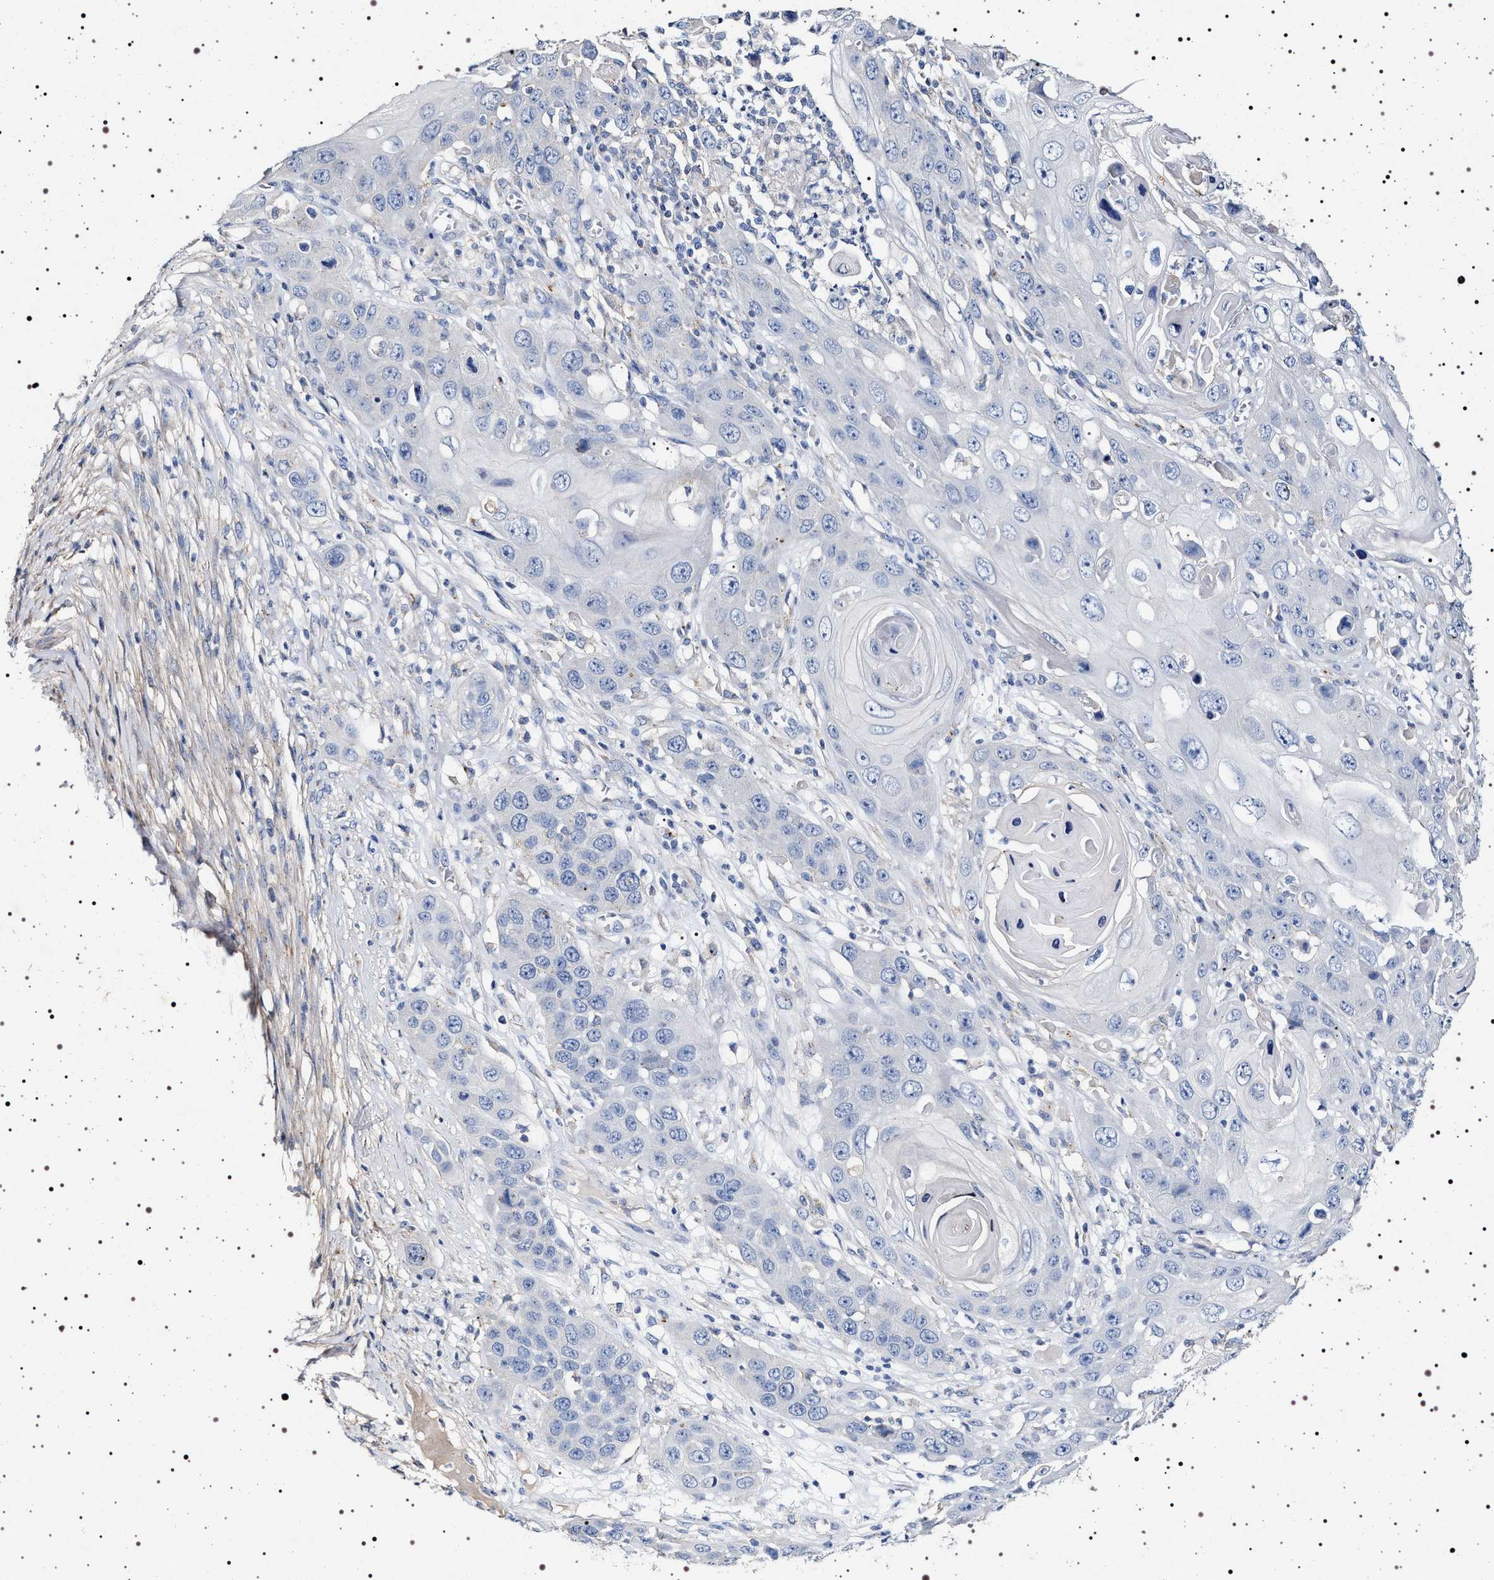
{"staining": {"intensity": "negative", "quantity": "none", "location": "none"}, "tissue": "skin cancer", "cell_type": "Tumor cells", "image_type": "cancer", "snomed": [{"axis": "morphology", "description": "Squamous cell carcinoma, NOS"}, {"axis": "topography", "description": "Skin"}], "caption": "Immunohistochemistry (IHC) photomicrograph of neoplastic tissue: skin cancer (squamous cell carcinoma) stained with DAB exhibits no significant protein positivity in tumor cells.", "gene": "NAALADL2", "patient": {"sex": "male", "age": 55}}